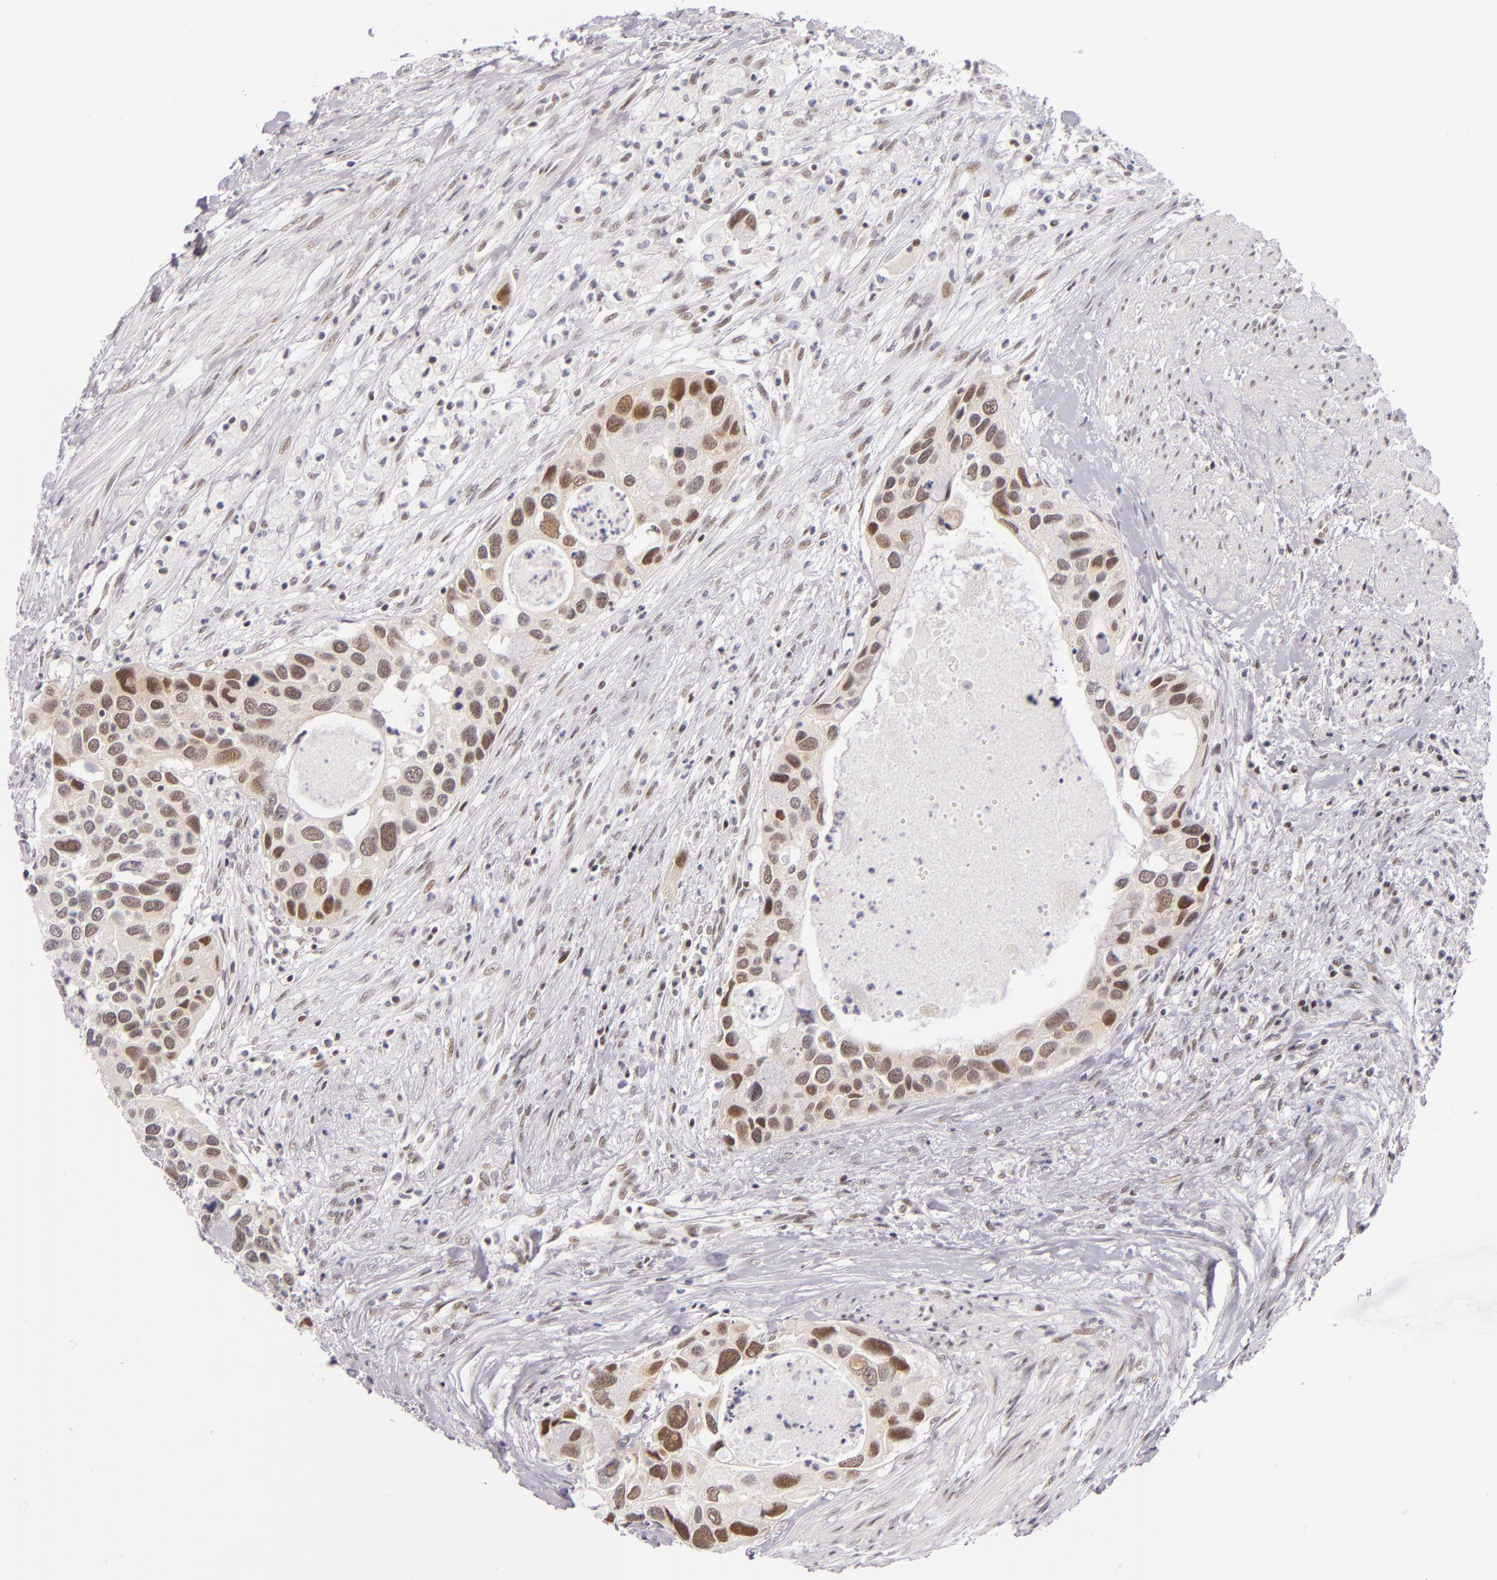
{"staining": {"intensity": "moderate", "quantity": "25%-75%", "location": "nuclear"}, "tissue": "urothelial cancer", "cell_type": "Tumor cells", "image_type": "cancer", "snomed": [{"axis": "morphology", "description": "Urothelial carcinoma, High grade"}, {"axis": "topography", "description": "Urinary bladder"}], "caption": "Tumor cells display medium levels of moderate nuclear expression in about 25%-75% of cells in human high-grade urothelial carcinoma.", "gene": "BCL3", "patient": {"sex": "male", "age": 66}}